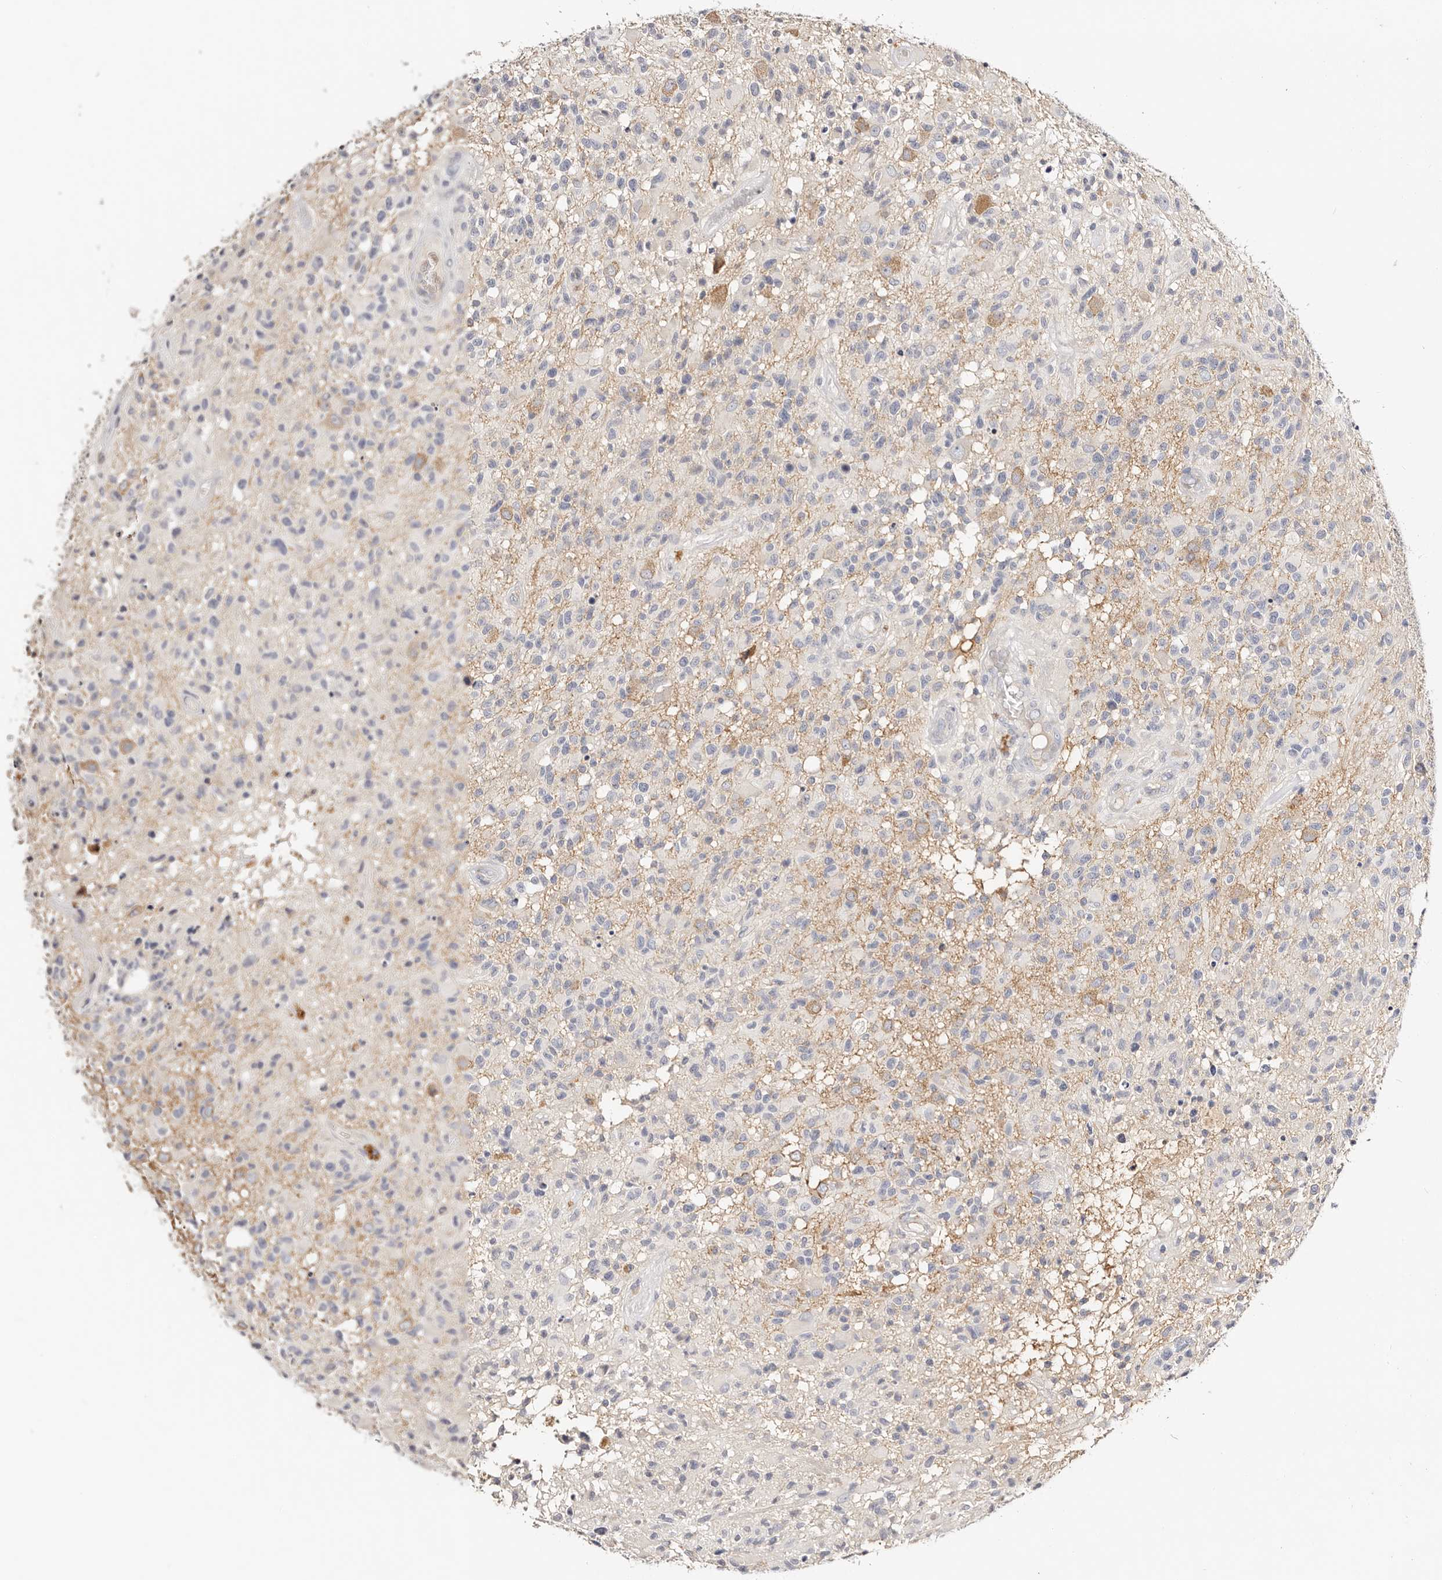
{"staining": {"intensity": "negative", "quantity": "none", "location": "none"}, "tissue": "glioma", "cell_type": "Tumor cells", "image_type": "cancer", "snomed": [{"axis": "morphology", "description": "Glioma, malignant, High grade"}, {"axis": "morphology", "description": "Glioblastoma, NOS"}, {"axis": "topography", "description": "Brain"}], "caption": "A histopathology image of glioma stained for a protein shows no brown staining in tumor cells. (IHC, brightfield microscopy, high magnification).", "gene": "DNASE1", "patient": {"sex": "male", "age": 60}}